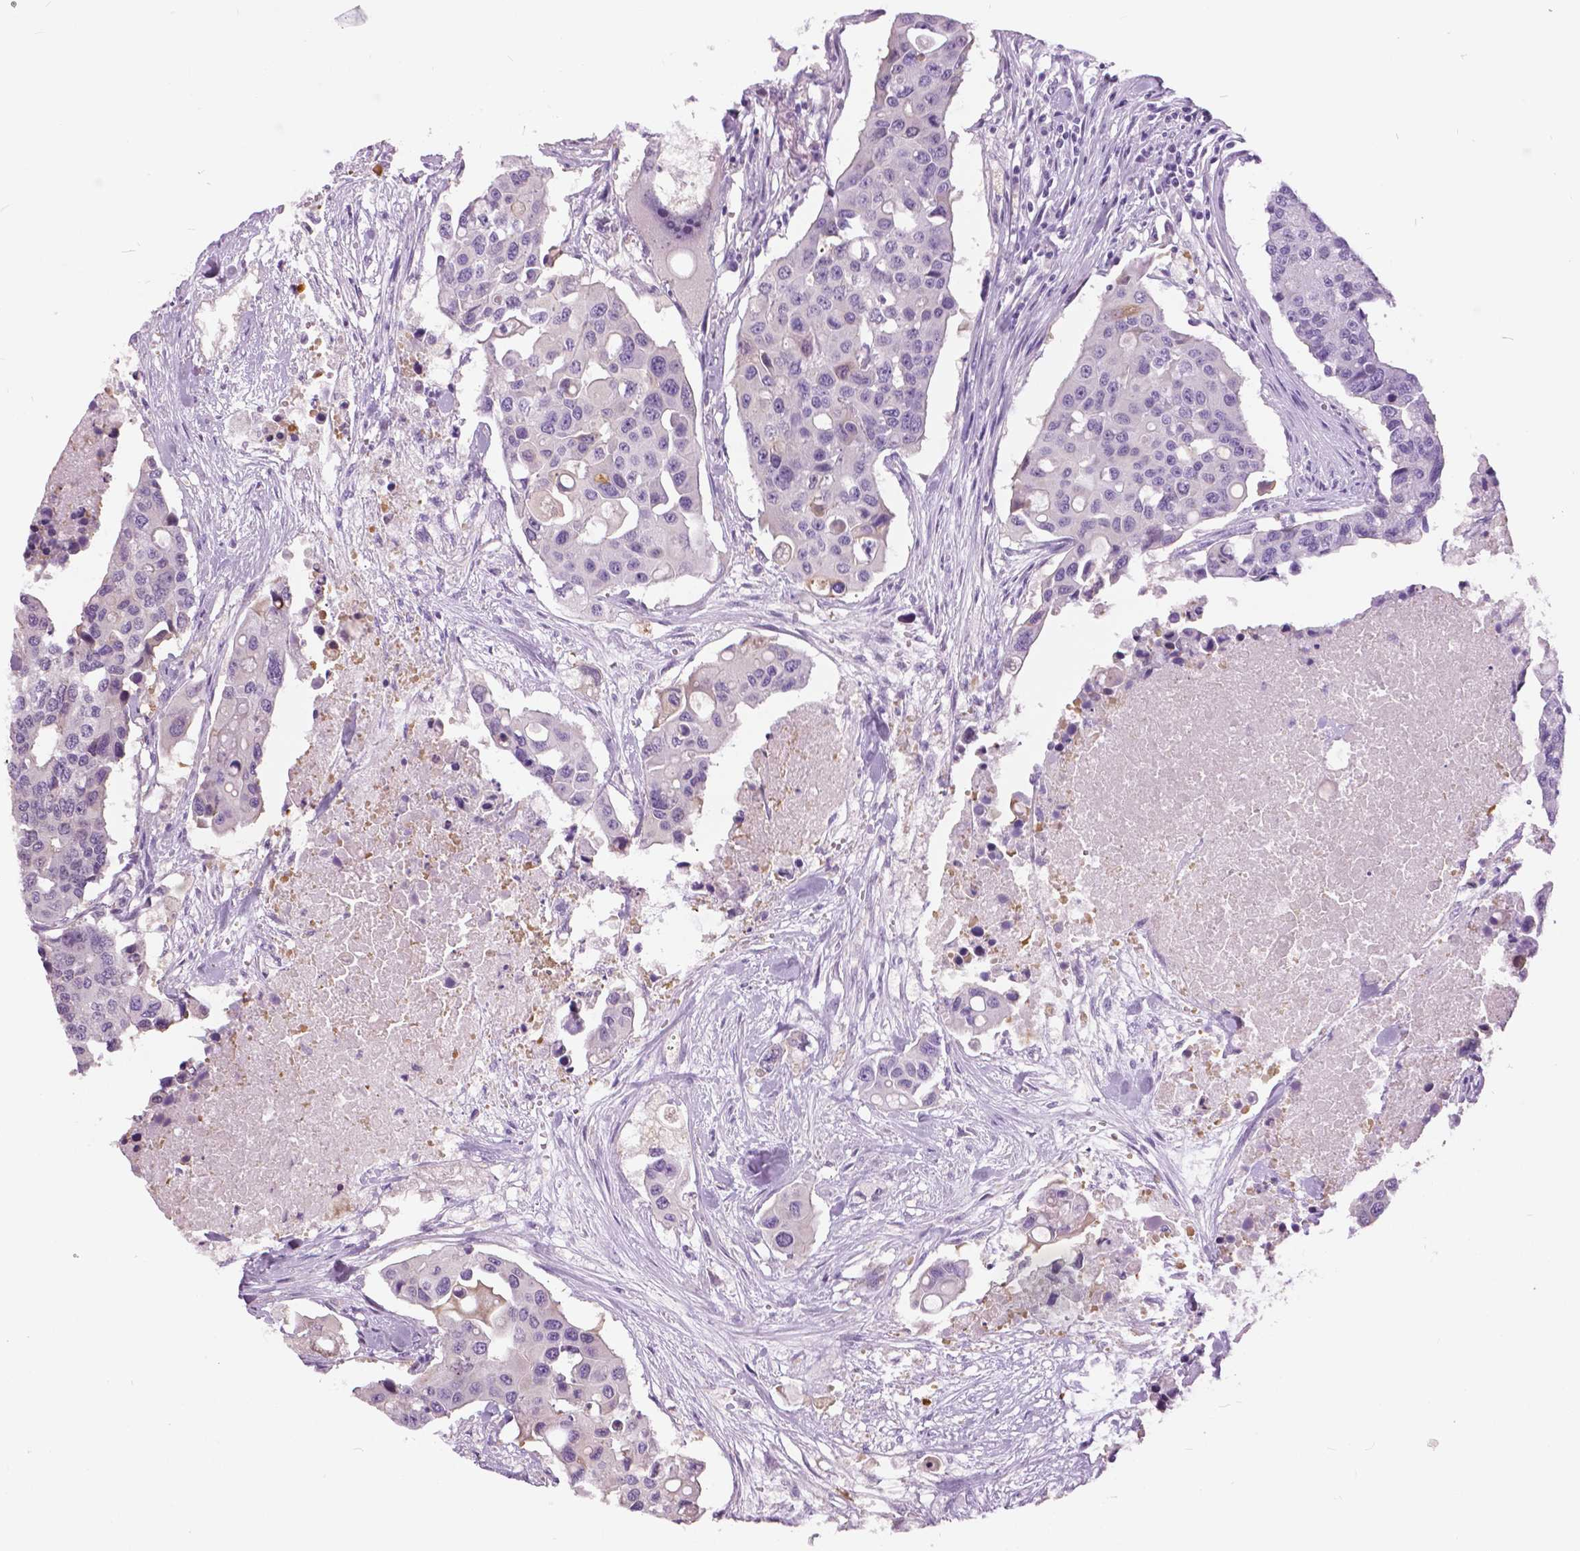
{"staining": {"intensity": "negative", "quantity": "none", "location": "none"}, "tissue": "colorectal cancer", "cell_type": "Tumor cells", "image_type": "cancer", "snomed": [{"axis": "morphology", "description": "Adenocarcinoma, NOS"}, {"axis": "topography", "description": "Colon"}], "caption": "Immunohistochemistry of colorectal cancer (adenocarcinoma) exhibits no positivity in tumor cells.", "gene": "TP53TG5", "patient": {"sex": "male", "age": 77}}